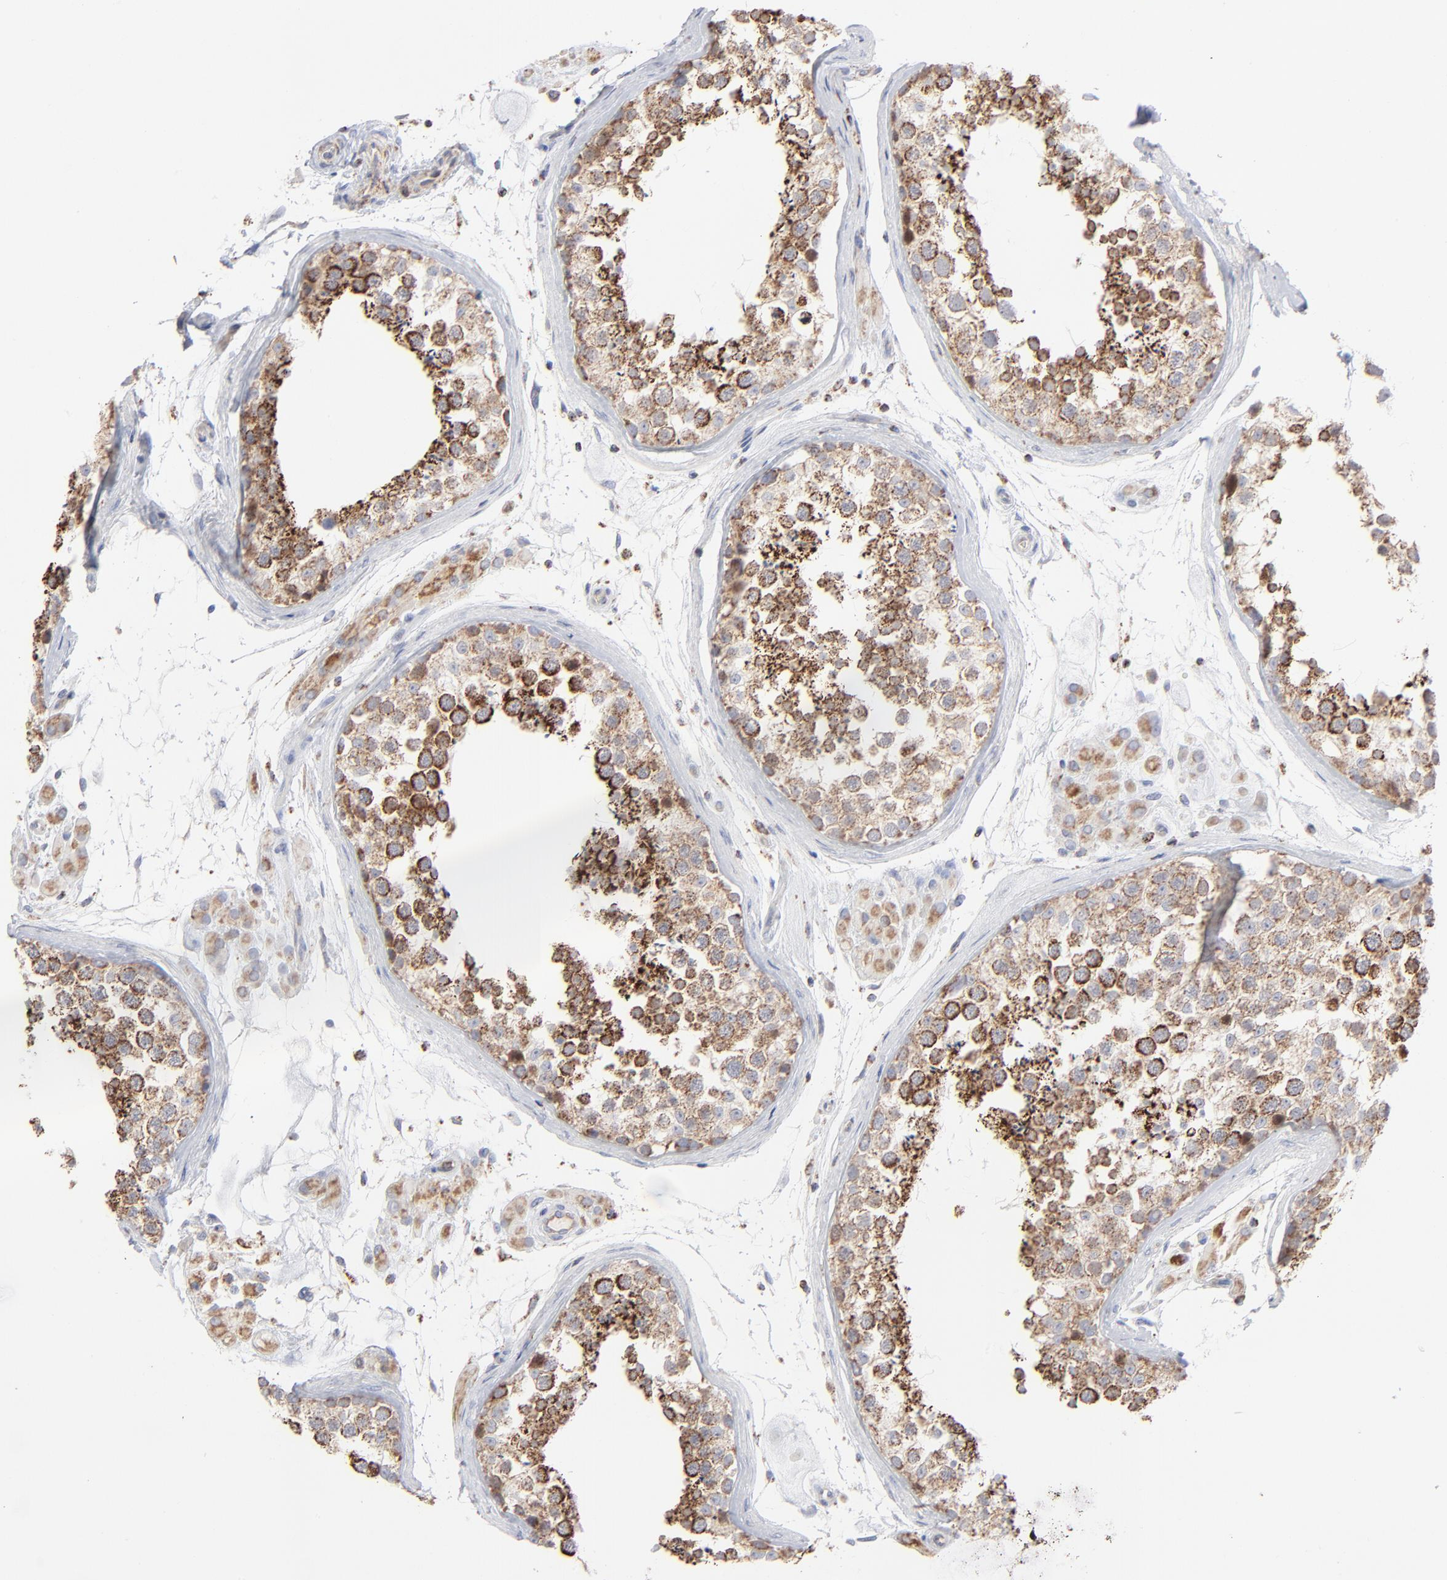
{"staining": {"intensity": "moderate", "quantity": ">75%", "location": "cytoplasmic/membranous"}, "tissue": "testis", "cell_type": "Cells in seminiferous ducts", "image_type": "normal", "snomed": [{"axis": "morphology", "description": "Normal tissue, NOS"}, {"axis": "topography", "description": "Testis"}], "caption": "DAB immunohistochemical staining of unremarkable testis exhibits moderate cytoplasmic/membranous protein staining in about >75% of cells in seminiferous ducts.", "gene": "ASB3", "patient": {"sex": "male", "age": 46}}